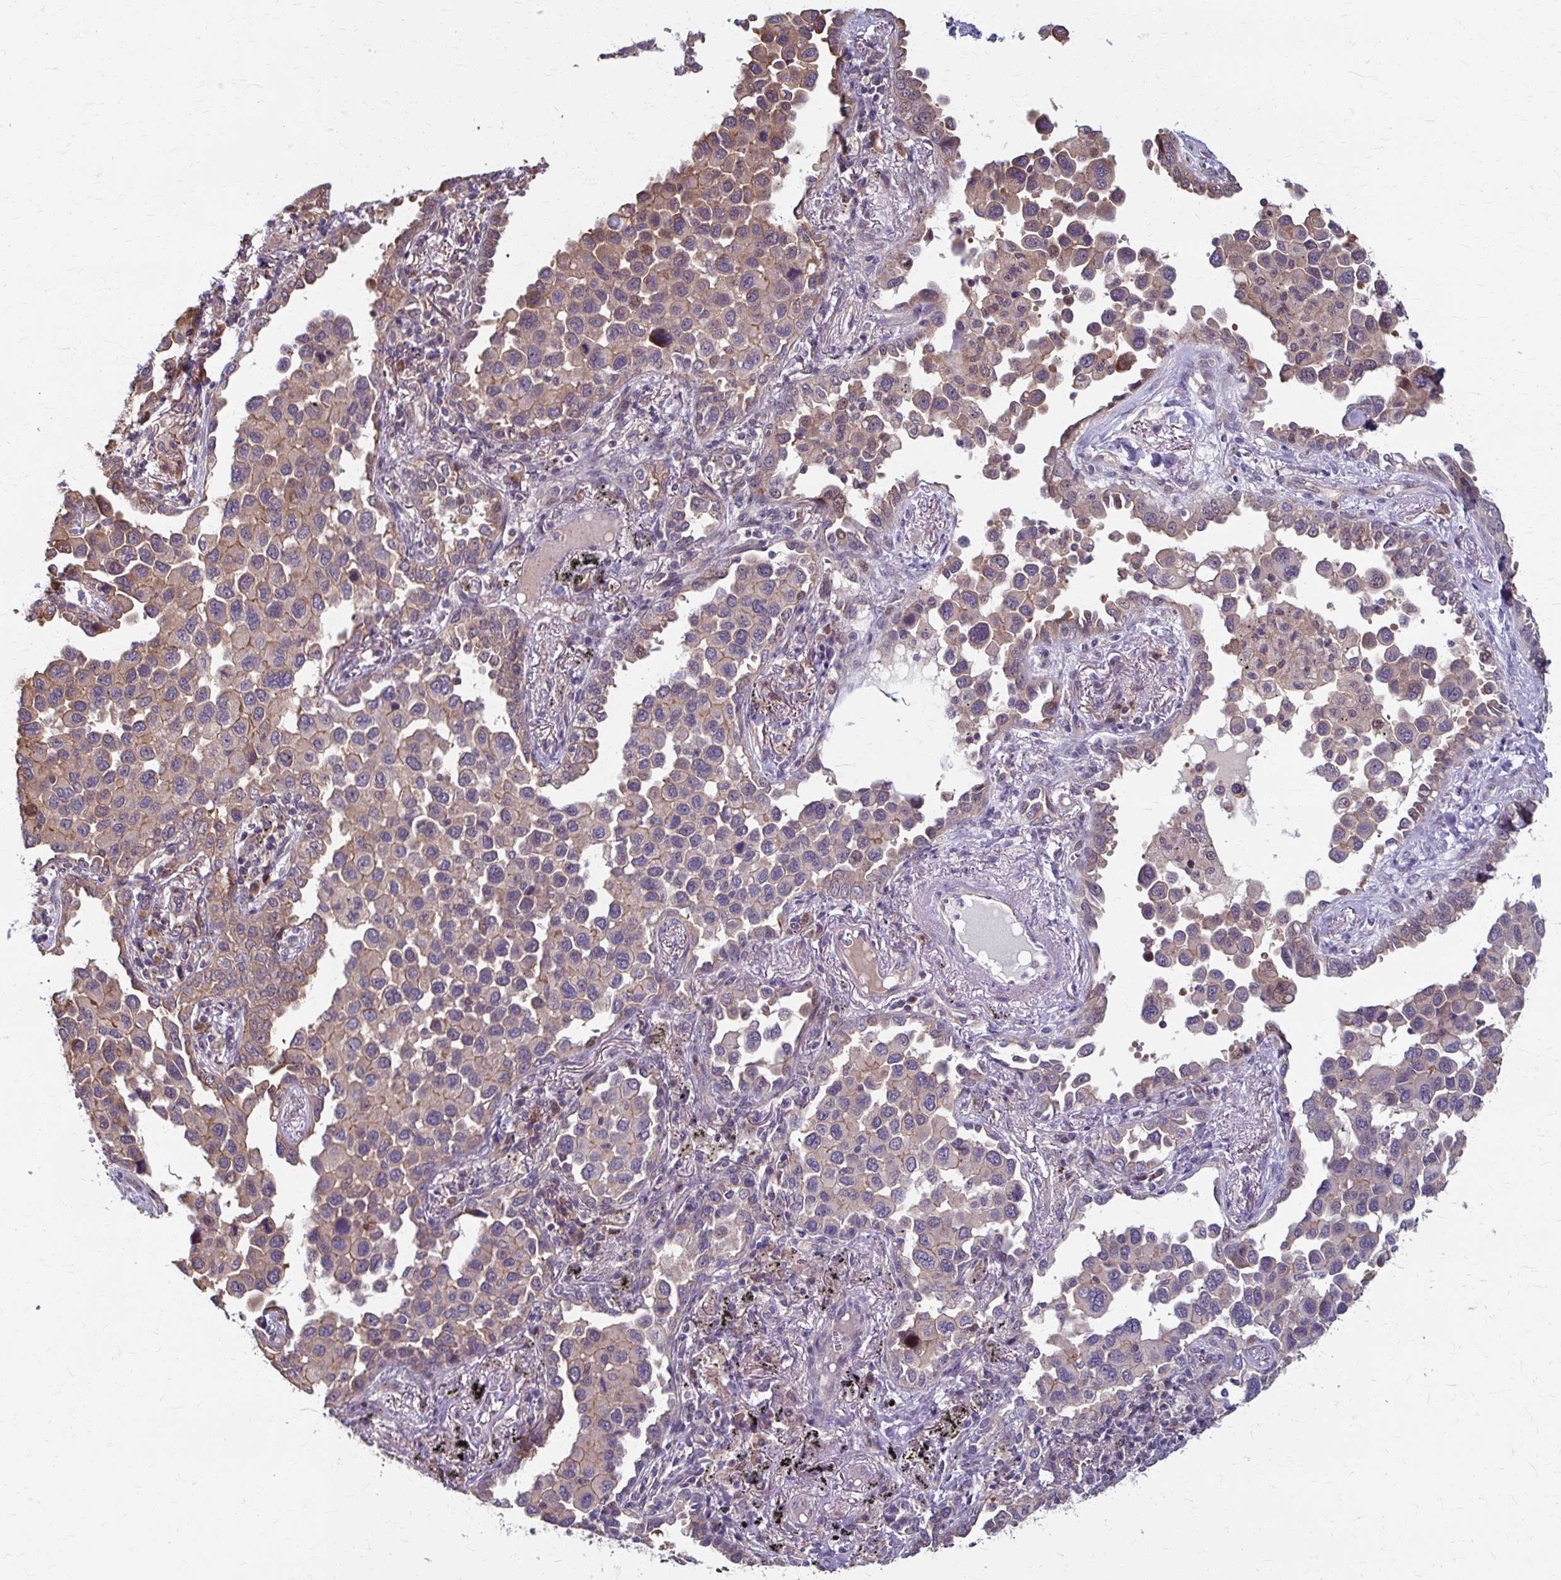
{"staining": {"intensity": "moderate", "quantity": "<25%", "location": "cytoplasmic/membranous"}, "tissue": "lung cancer", "cell_type": "Tumor cells", "image_type": "cancer", "snomed": [{"axis": "morphology", "description": "Adenocarcinoma, NOS"}, {"axis": "topography", "description": "Lung"}], "caption": "This micrograph demonstrates immunohistochemistry (IHC) staining of human adenocarcinoma (lung), with low moderate cytoplasmic/membranous positivity in approximately <25% of tumor cells.", "gene": "ZNF555", "patient": {"sex": "male", "age": 67}}